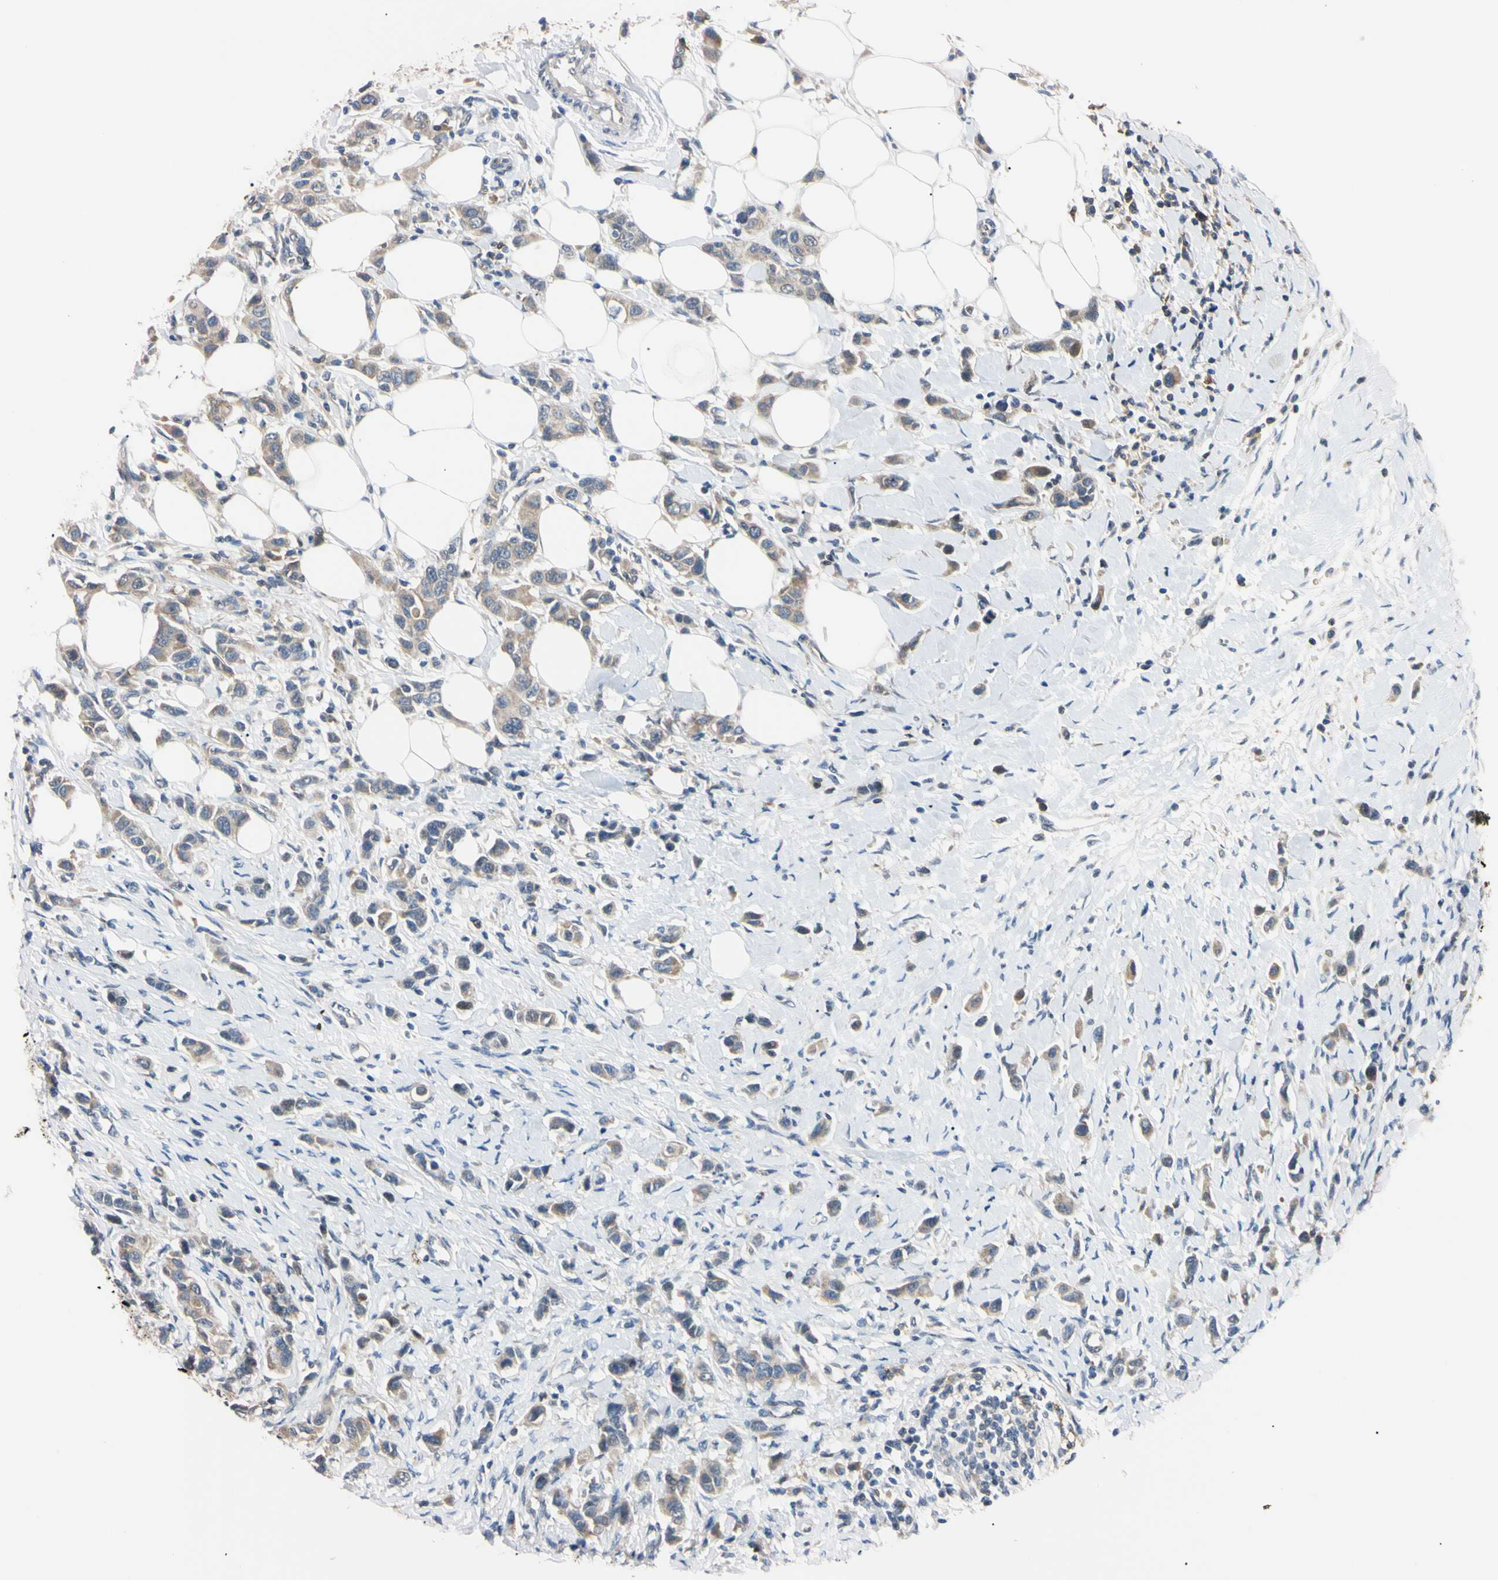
{"staining": {"intensity": "weak", "quantity": ">75%", "location": "cytoplasmic/membranous"}, "tissue": "breast cancer", "cell_type": "Tumor cells", "image_type": "cancer", "snomed": [{"axis": "morphology", "description": "Normal tissue, NOS"}, {"axis": "morphology", "description": "Duct carcinoma"}, {"axis": "topography", "description": "Breast"}], "caption": "About >75% of tumor cells in breast intraductal carcinoma demonstrate weak cytoplasmic/membranous protein positivity as visualized by brown immunohistochemical staining.", "gene": "PNKD", "patient": {"sex": "female", "age": 50}}